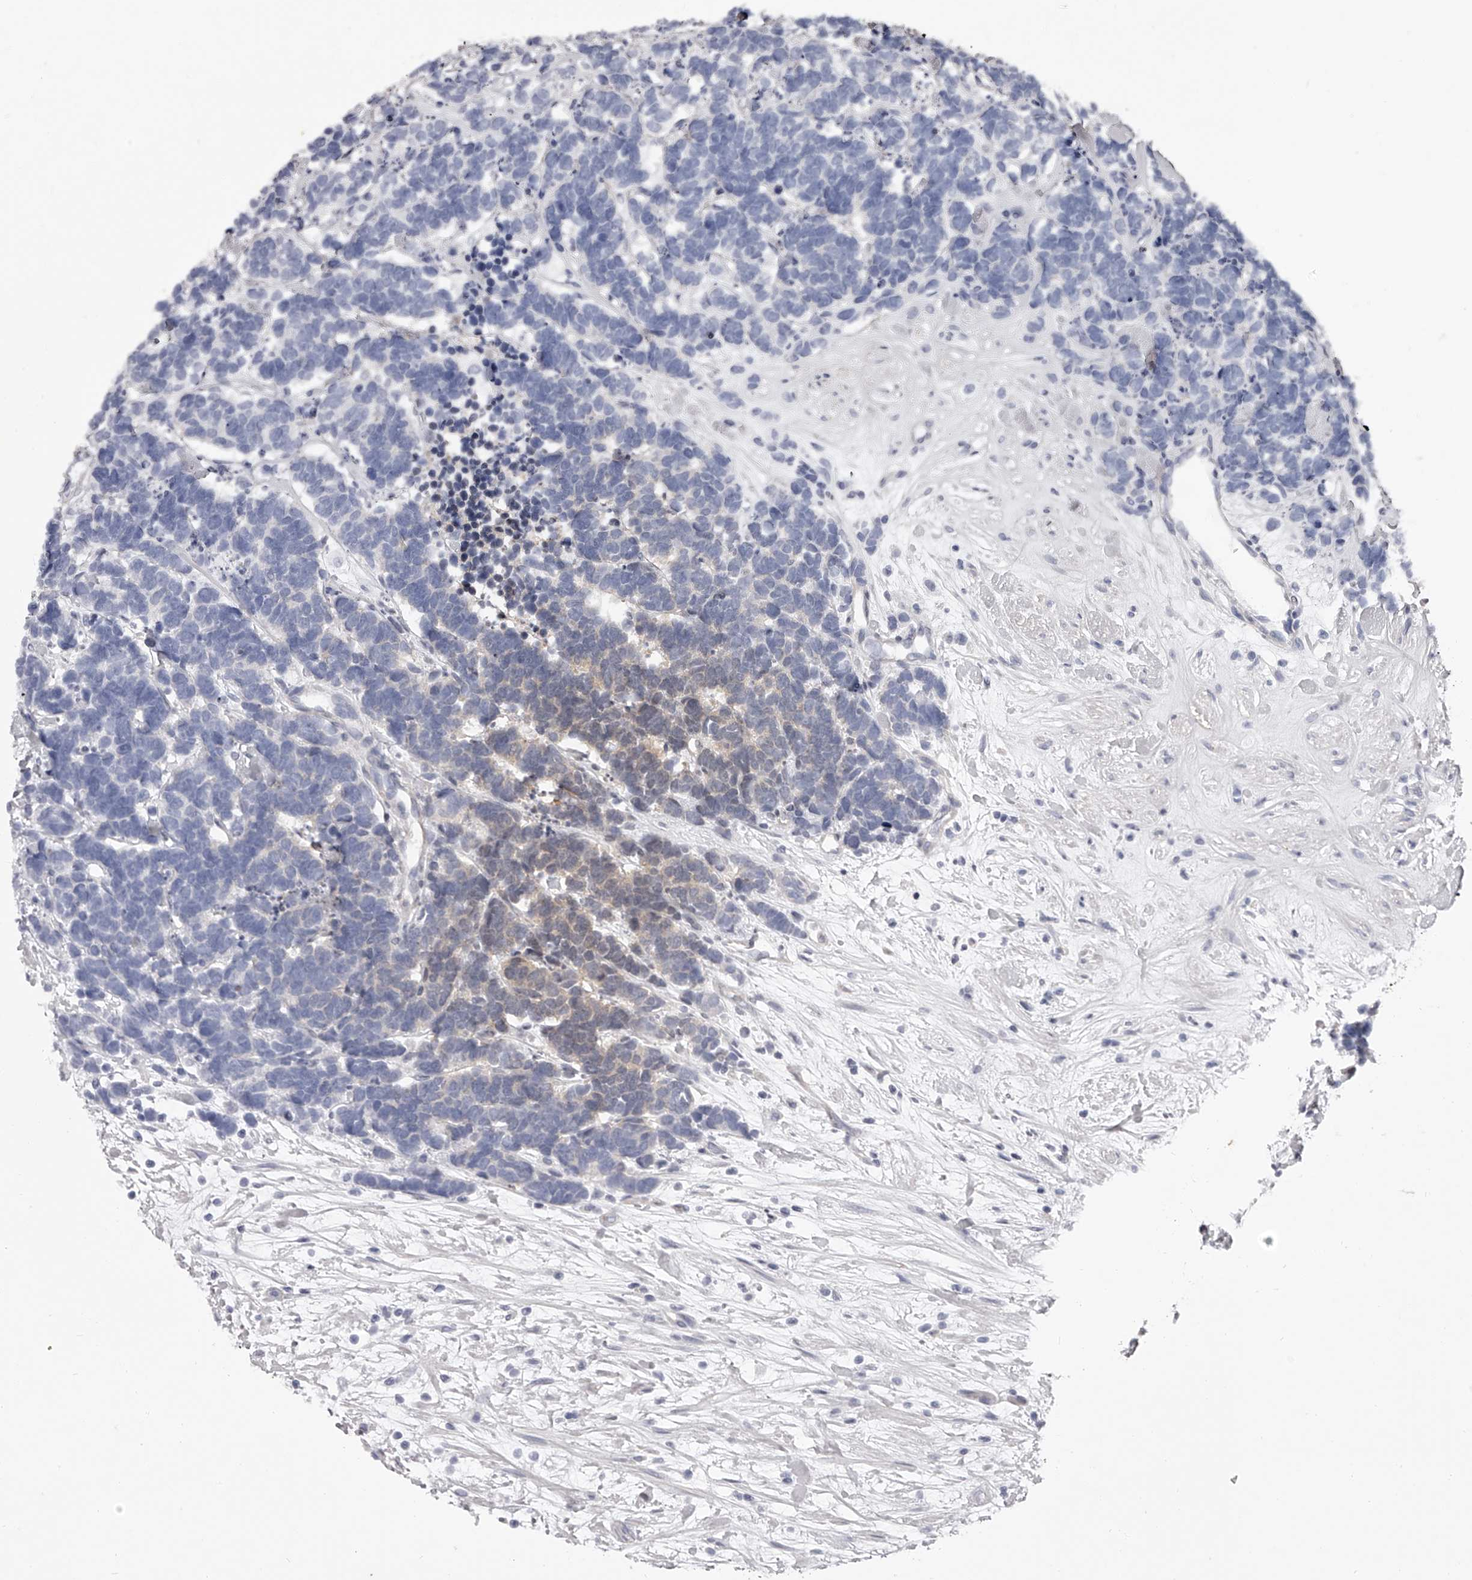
{"staining": {"intensity": "weak", "quantity": "25%-75%", "location": "cytoplasmic/membranous"}, "tissue": "carcinoid", "cell_type": "Tumor cells", "image_type": "cancer", "snomed": [{"axis": "morphology", "description": "Carcinoma, NOS"}, {"axis": "morphology", "description": "Carcinoid, malignant, NOS"}, {"axis": "topography", "description": "Urinary bladder"}], "caption": "Malignant carcinoid stained with DAB (3,3'-diaminobenzidine) immunohistochemistry (IHC) shows low levels of weak cytoplasmic/membranous staining in about 25%-75% of tumor cells. (DAB (3,3'-diaminobenzidine) = brown stain, brightfield microscopy at high magnification).", "gene": "PFDN2", "patient": {"sex": "male", "age": 57}}